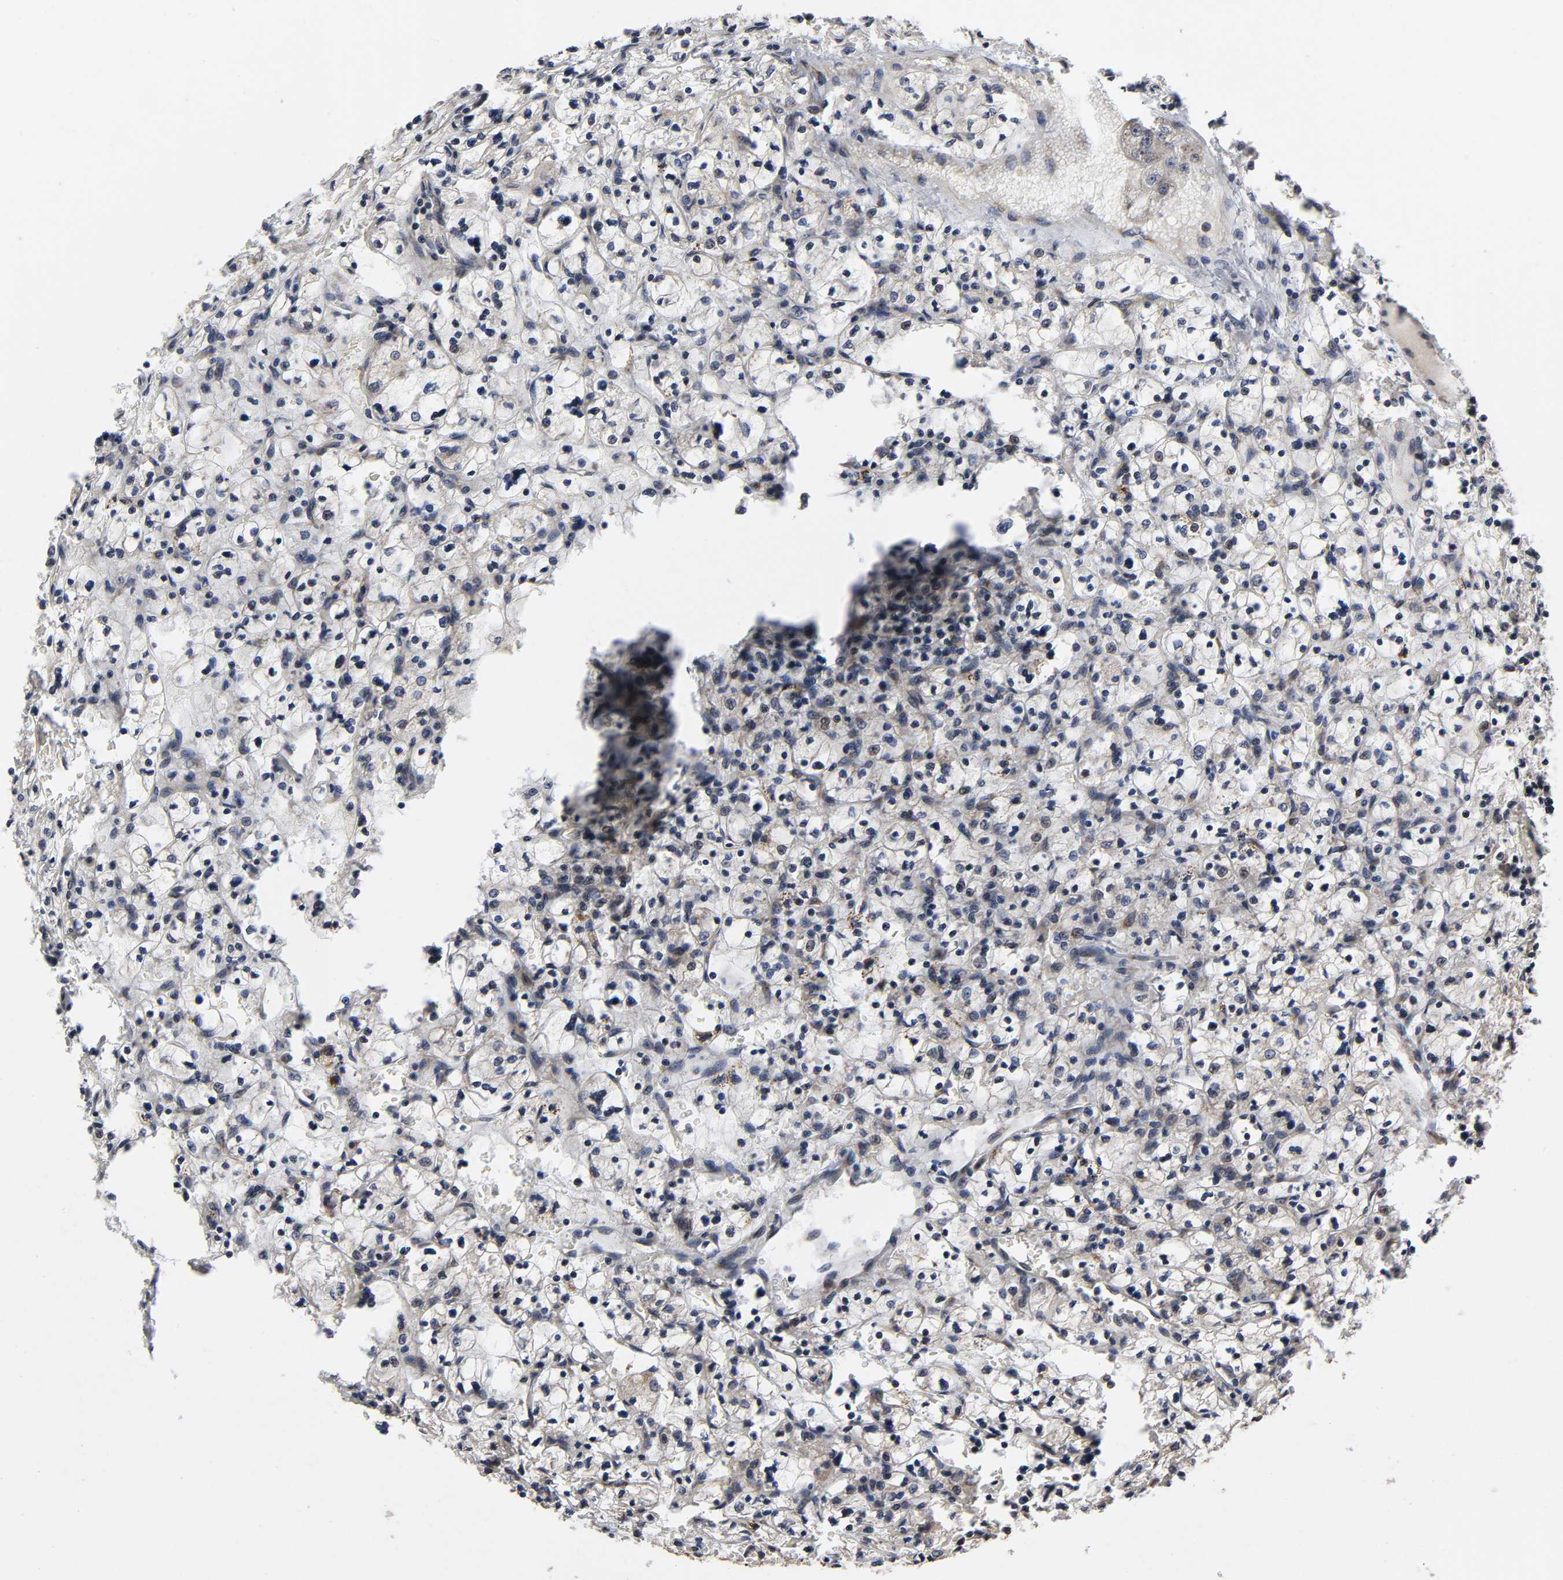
{"staining": {"intensity": "weak", "quantity": "25%-75%", "location": "cytoplasmic/membranous"}, "tissue": "renal cancer", "cell_type": "Tumor cells", "image_type": "cancer", "snomed": [{"axis": "morphology", "description": "Adenocarcinoma, NOS"}, {"axis": "topography", "description": "Kidney"}], "caption": "Human renal adenocarcinoma stained with a brown dye shows weak cytoplasmic/membranous positive positivity in approximately 25%-75% of tumor cells.", "gene": "SLC30A9", "patient": {"sex": "female", "age": 83}}